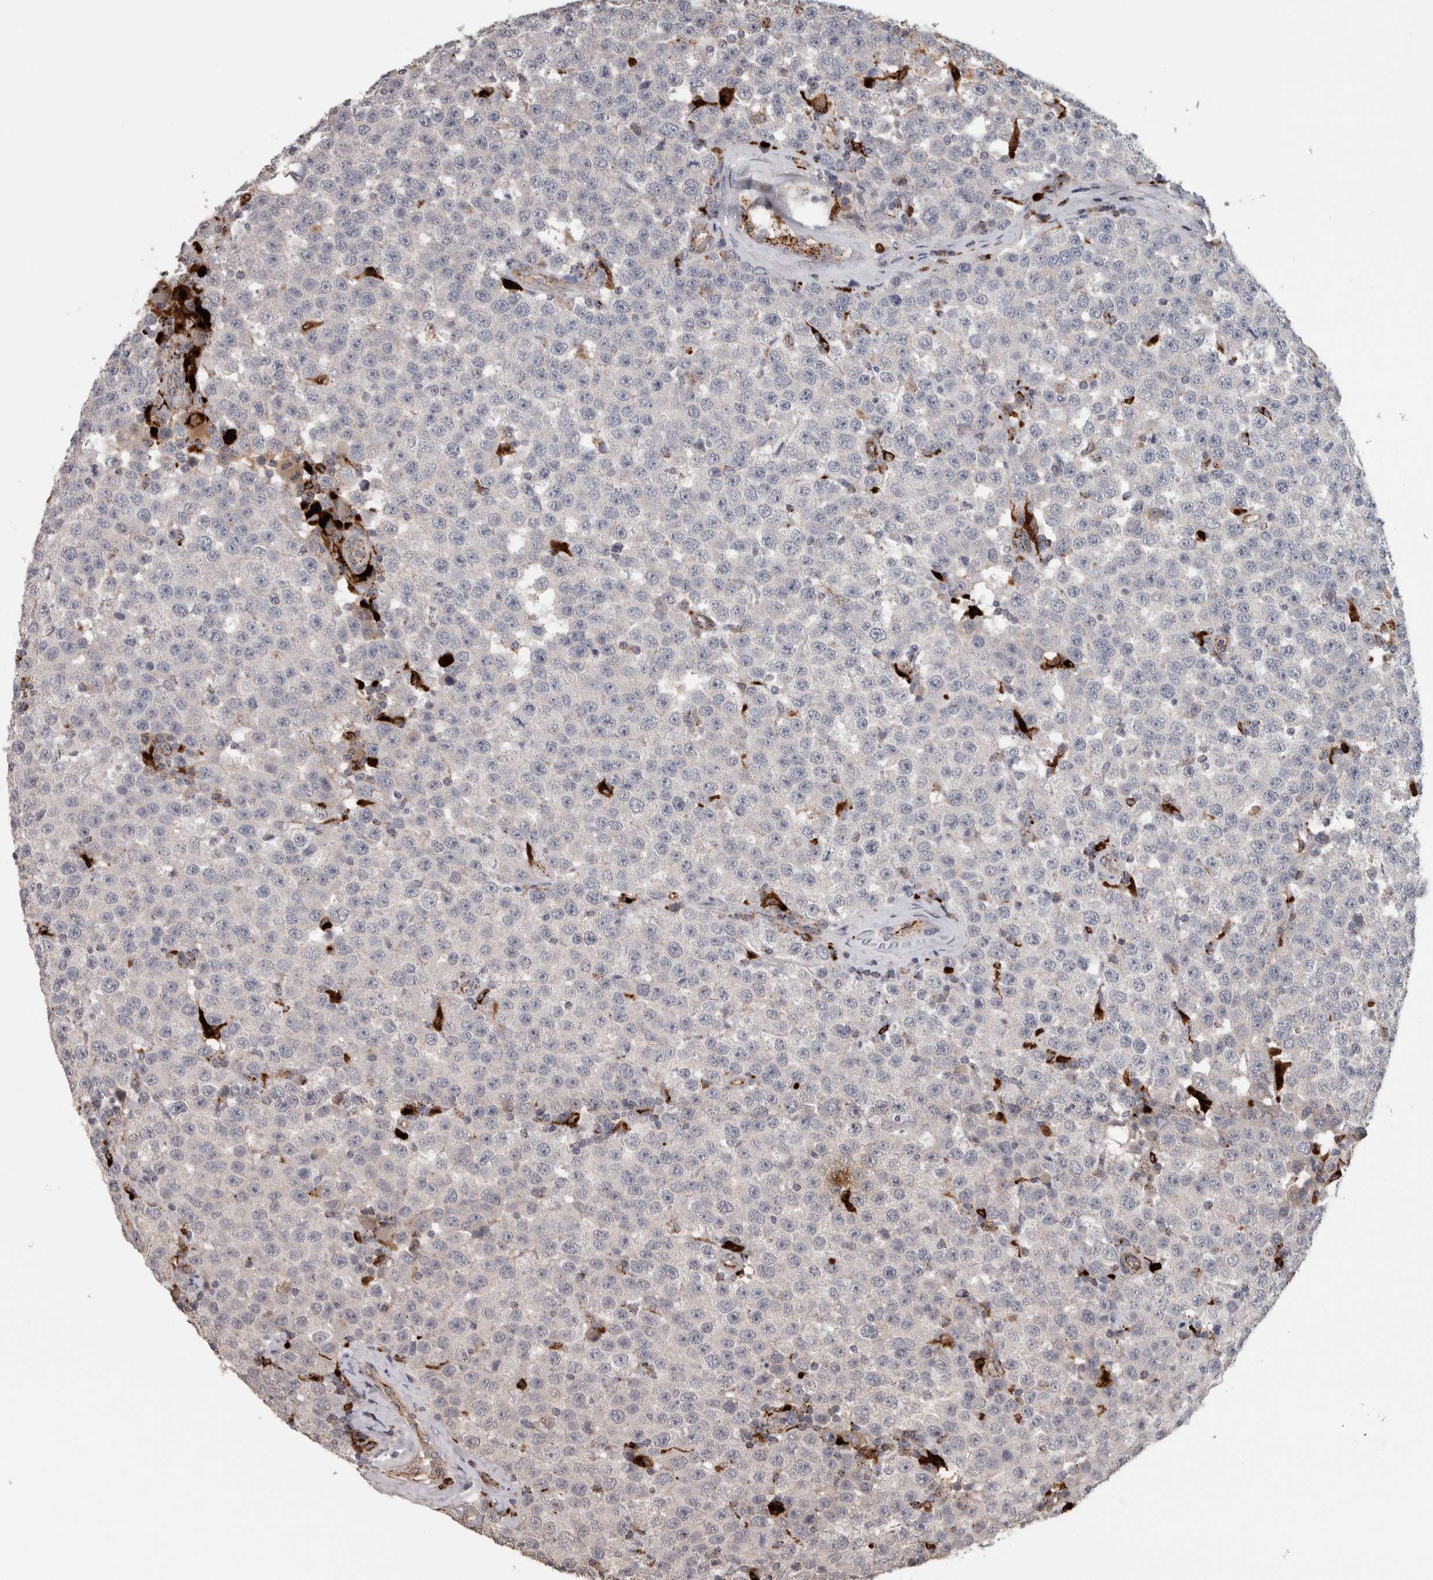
{"staining": {"intensity": "negative", "quantity": "none", "location": "none"}, "tissue": "testis cancer", "cell_type": "Tumor cells", "image_type": "cancer", "snomed": [{"axis": "morphology", "description": "Seminoma, NOS"}, {"axis": "topography", "description": "Testis"}], "caption": "The IHC micrograph has no significant expression in tumor cells of seminoma (testis) tissue.", "gene": "CTSZ", "patient": {"sex": "male", "age": 28}}